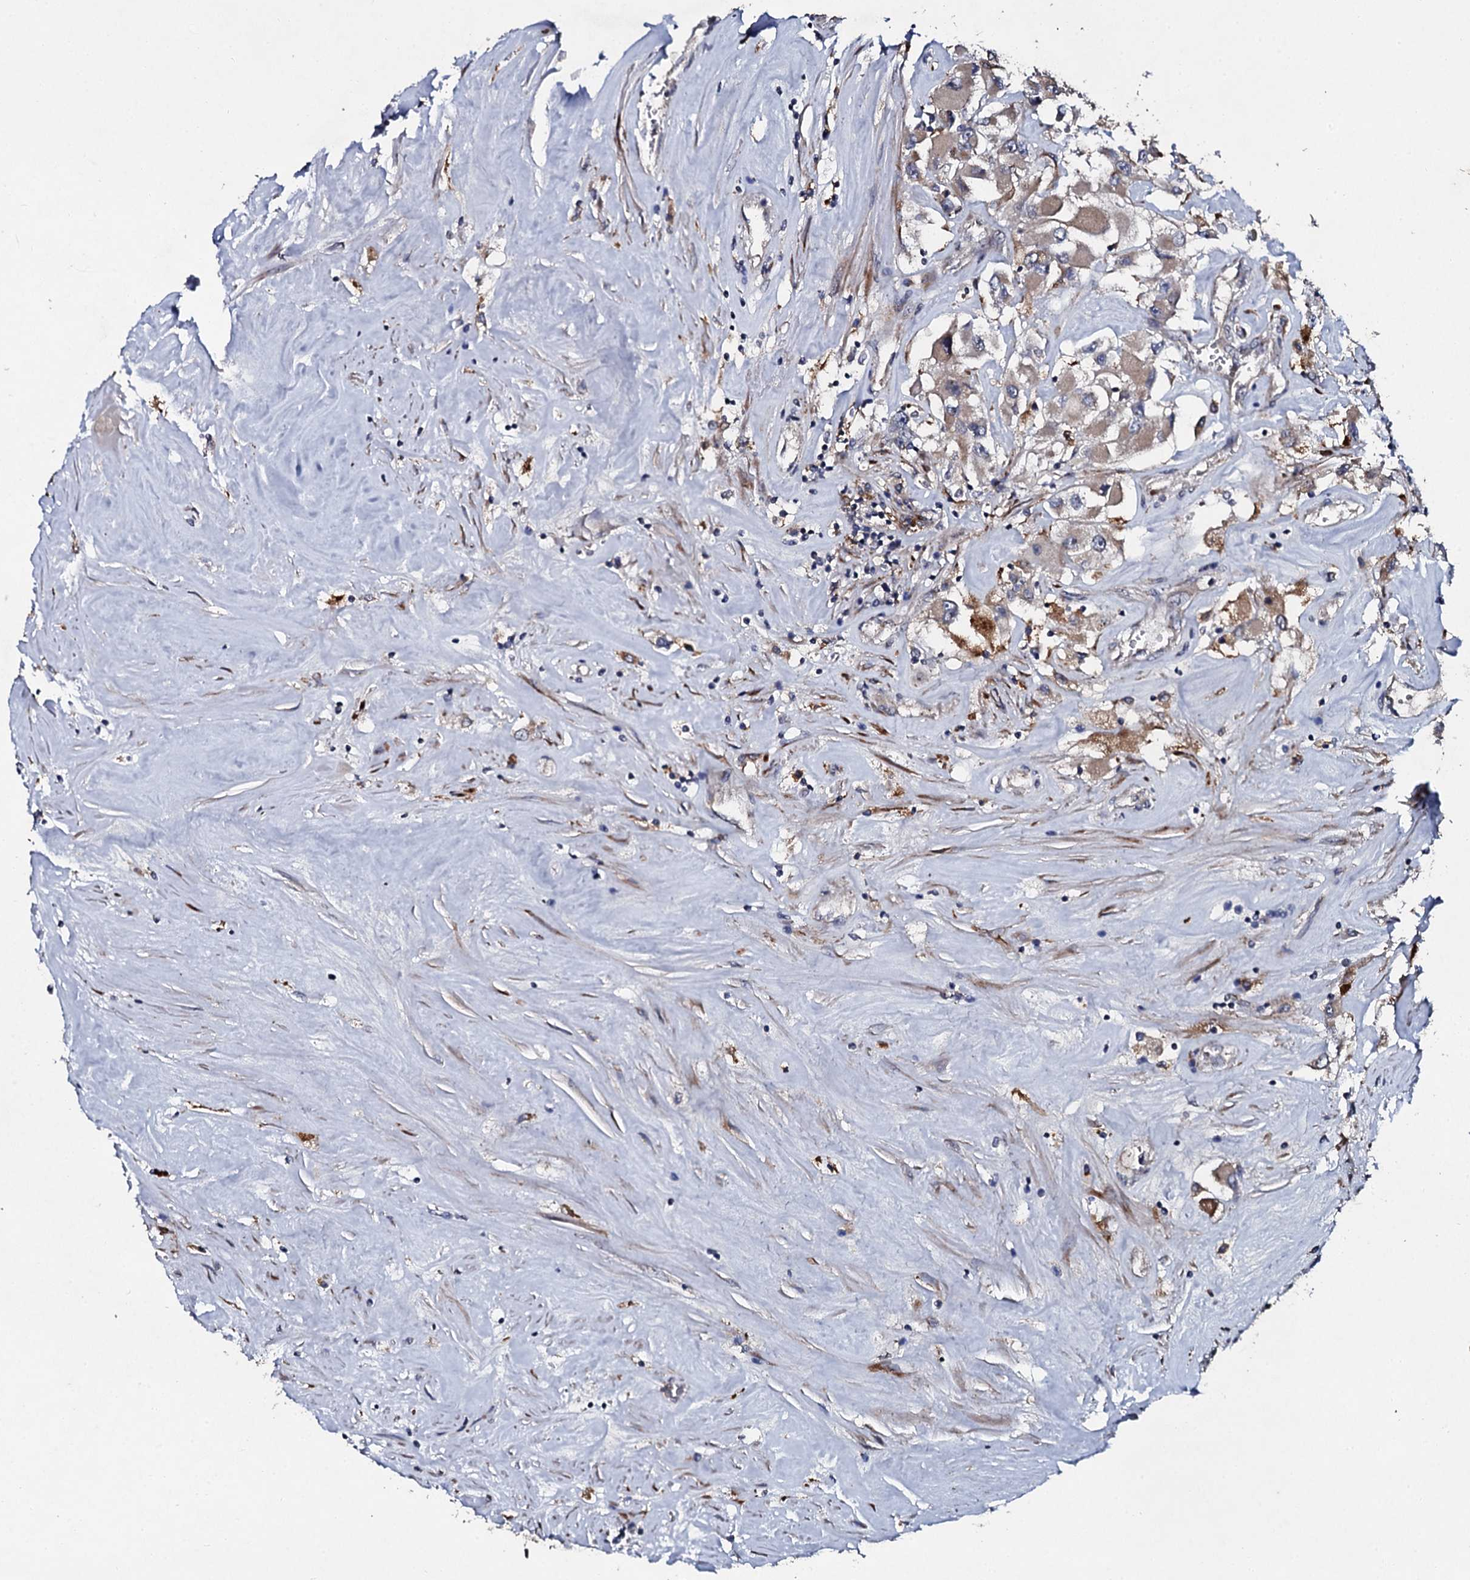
{"staining": {"intensity": "weak", "quantity": "<25%", "location": "cytoplasmic/membranous"}, "tissue": "renal cancer", "cell_type": "Tumor cells", "image_type": "cancer", "snomed": [{"axis": "morphology", "description": "Adenocarcinoma, NOS"}, {"axis": "topography", "description": "Kidney"}], "caption": "Renal cancer (adenocarcinoma) was stained to show a protein in brown. There is no significant staining in tumor cells.", "gene": "LRRC28", "patient": {"sex": "female", "age": 52}}